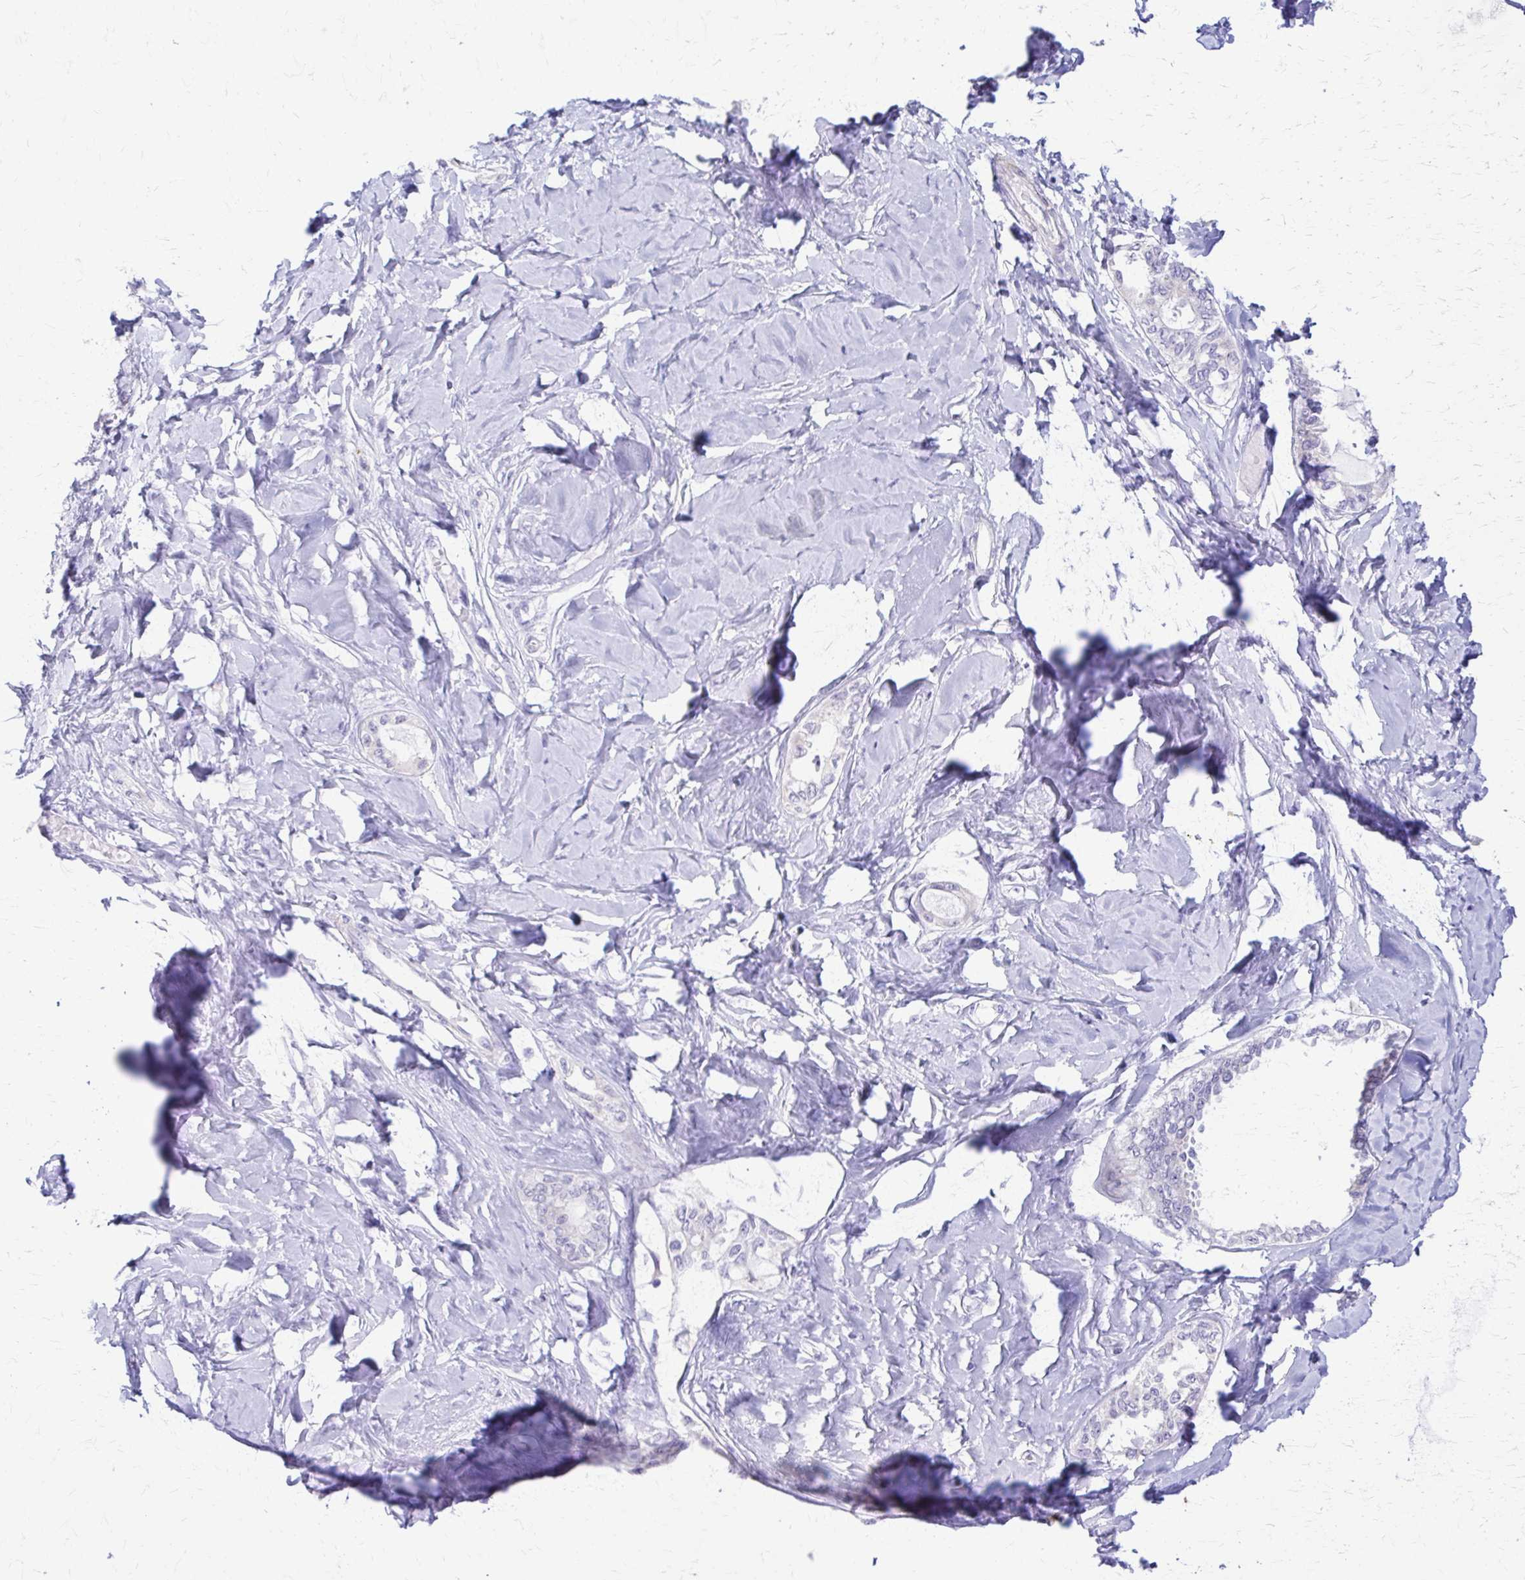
{"staining": {"intensity": "negative", "quantity": "none", "location": "none"}, "tissue": "ovarian cancer", "cell_type": "Tumor cells", "image_type": "cancer", "snomed": [{"axis": "morphology", "description": "Carcinoma, endometroid"}, {"axis": "topography", "description": "Ovary"}], "caption": "Histopathology image shows no protein positivity in tumor cells of ovarian cancer tissue. (DAB (3,3'-diaminobenzidine) IHC, high magnification).", "gene": "DSP", "patient": {"sex": "female", "age": 70}}